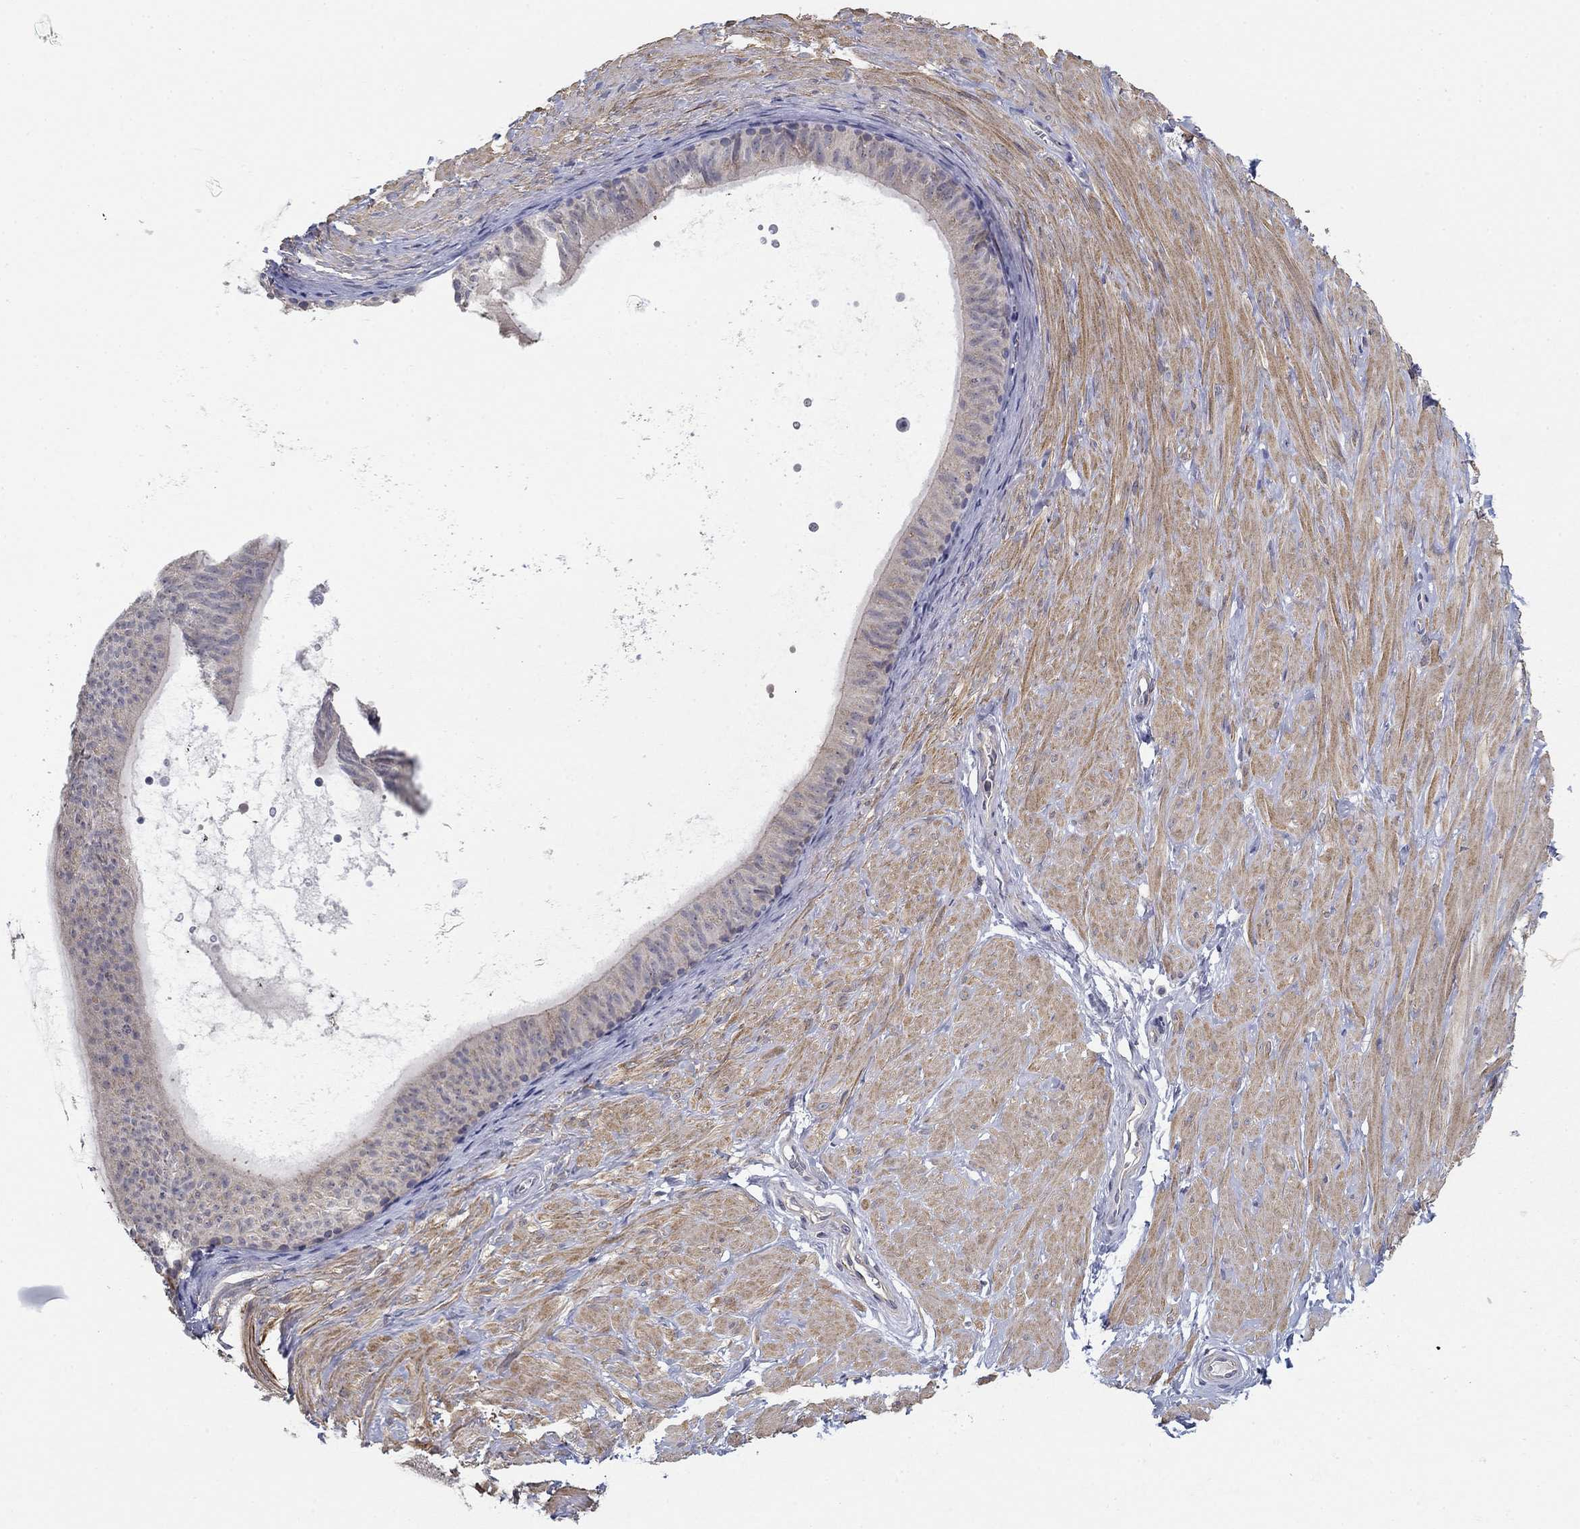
{"staining": {"intensity": "negative", "quantity": "none", "location": "none"}, "tissue": "soft tissue", "cell_type": "Fibroblasts", "image_type": "normal", "snomed": [{"axis": "morphology", "description": "Normal tissue, NOS"}, {"axis": "topography", "description": "Smooth muscle"}, {"axis": "topography", "description": "Peripheral nerve tissue"}], "caption": "A high-resolution histopathology image shows IHC staining of benign soft tissue, which exhibits no significant expression in fibroblasts.", "gene": "GRK7", "patient": {"sex": "male", "age": 22}}